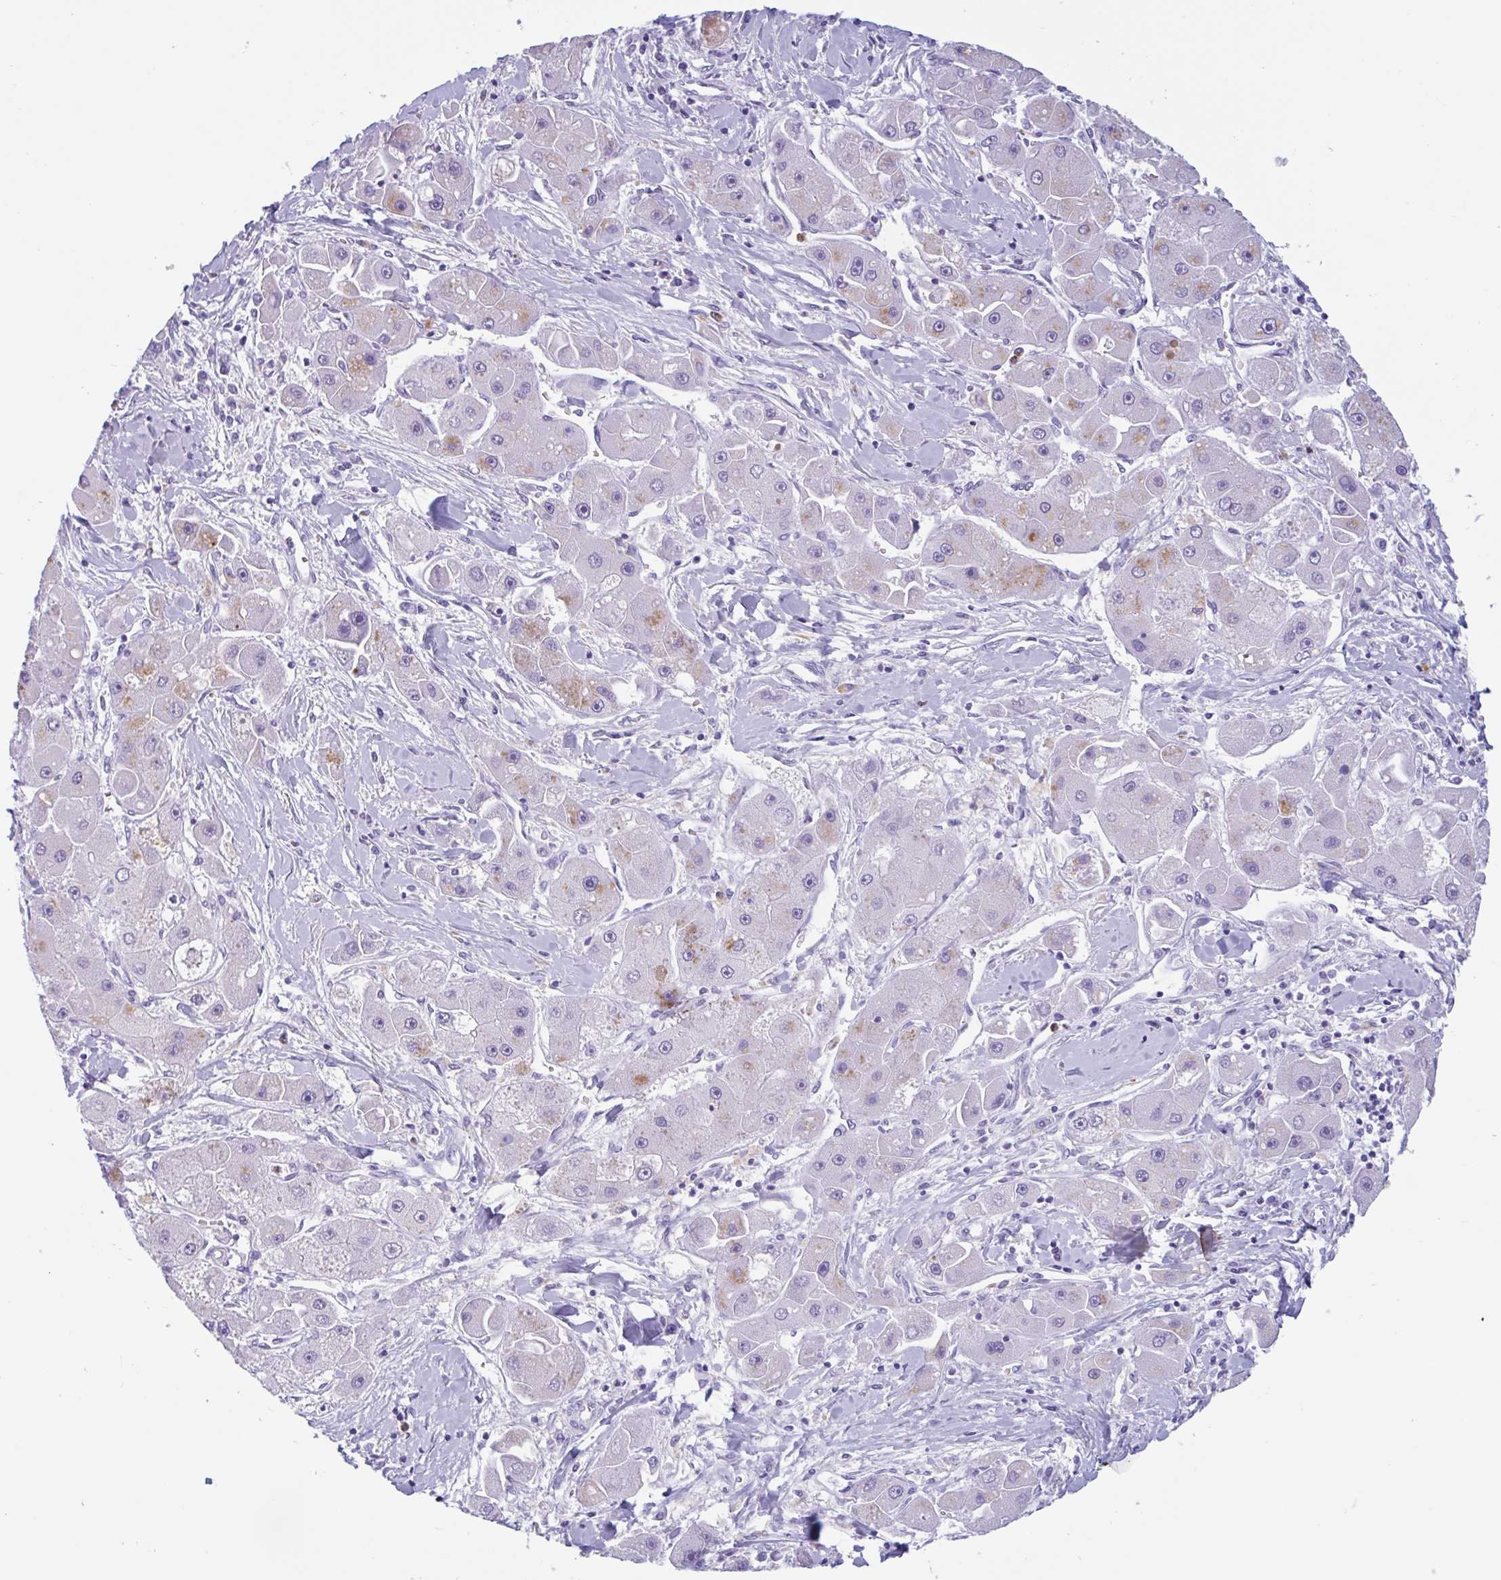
{"staining": {"intensity": "moderate", "quantity": "25%-75%", "location": "cytoplasmic/membranous"}, "tissue": "liver cancer", "cell_type": "Tumor cells", "image_type": "cancer", "snomed": [{"axis": "morphology", "description": "Carcinoma, Hepatocellular, NOS"}, {"axis": "topography", "description": "Liver"}], "caption": "This micrograph displays immunohistochemistry staining of liver hepatocellular carcinoma, with medium moderate cytoplasmic/membranous positivity in approximately 25%-75% of tumor cells.", "gene": "DTWD2", "patient": {"sex": "male", "age": 24}}